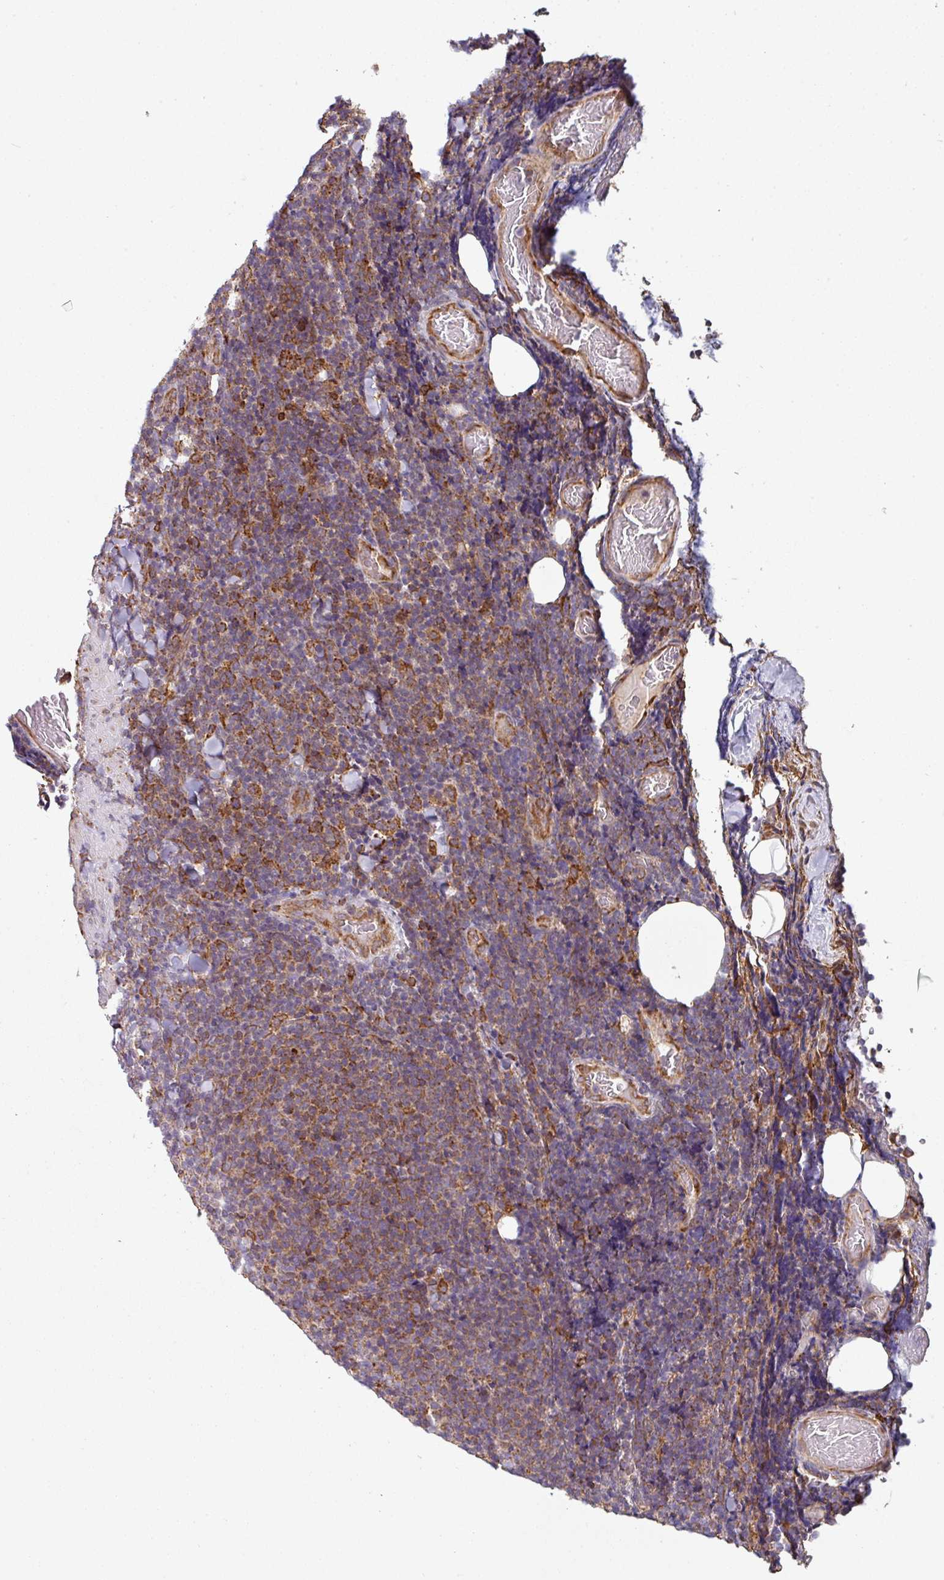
{"staining": {"intensity": "weak", "quantity": ">75%", "location": "cytoplasmic/membranous"}, "tissue": "lymphoma", "cell_type": "Tumor cells", "image_type": "cancer", "snomed": [{"axis": "morphology", "description": "Malignant lymphoma, non-Hodgkin's type, Low grade"}, {"axis": "topography", "description": "Lymph node"}], "caption": "An image of human malignant lymphoma, non-Hodgkin's type (low-grade) stained for a protein shows weak cytoplasmic/membranous brown staining in tumor cells. (IHC, brightfield microscopy, high magnification).", "gene": "FAT4", "patient": {"sex": "male", "age": 66}}